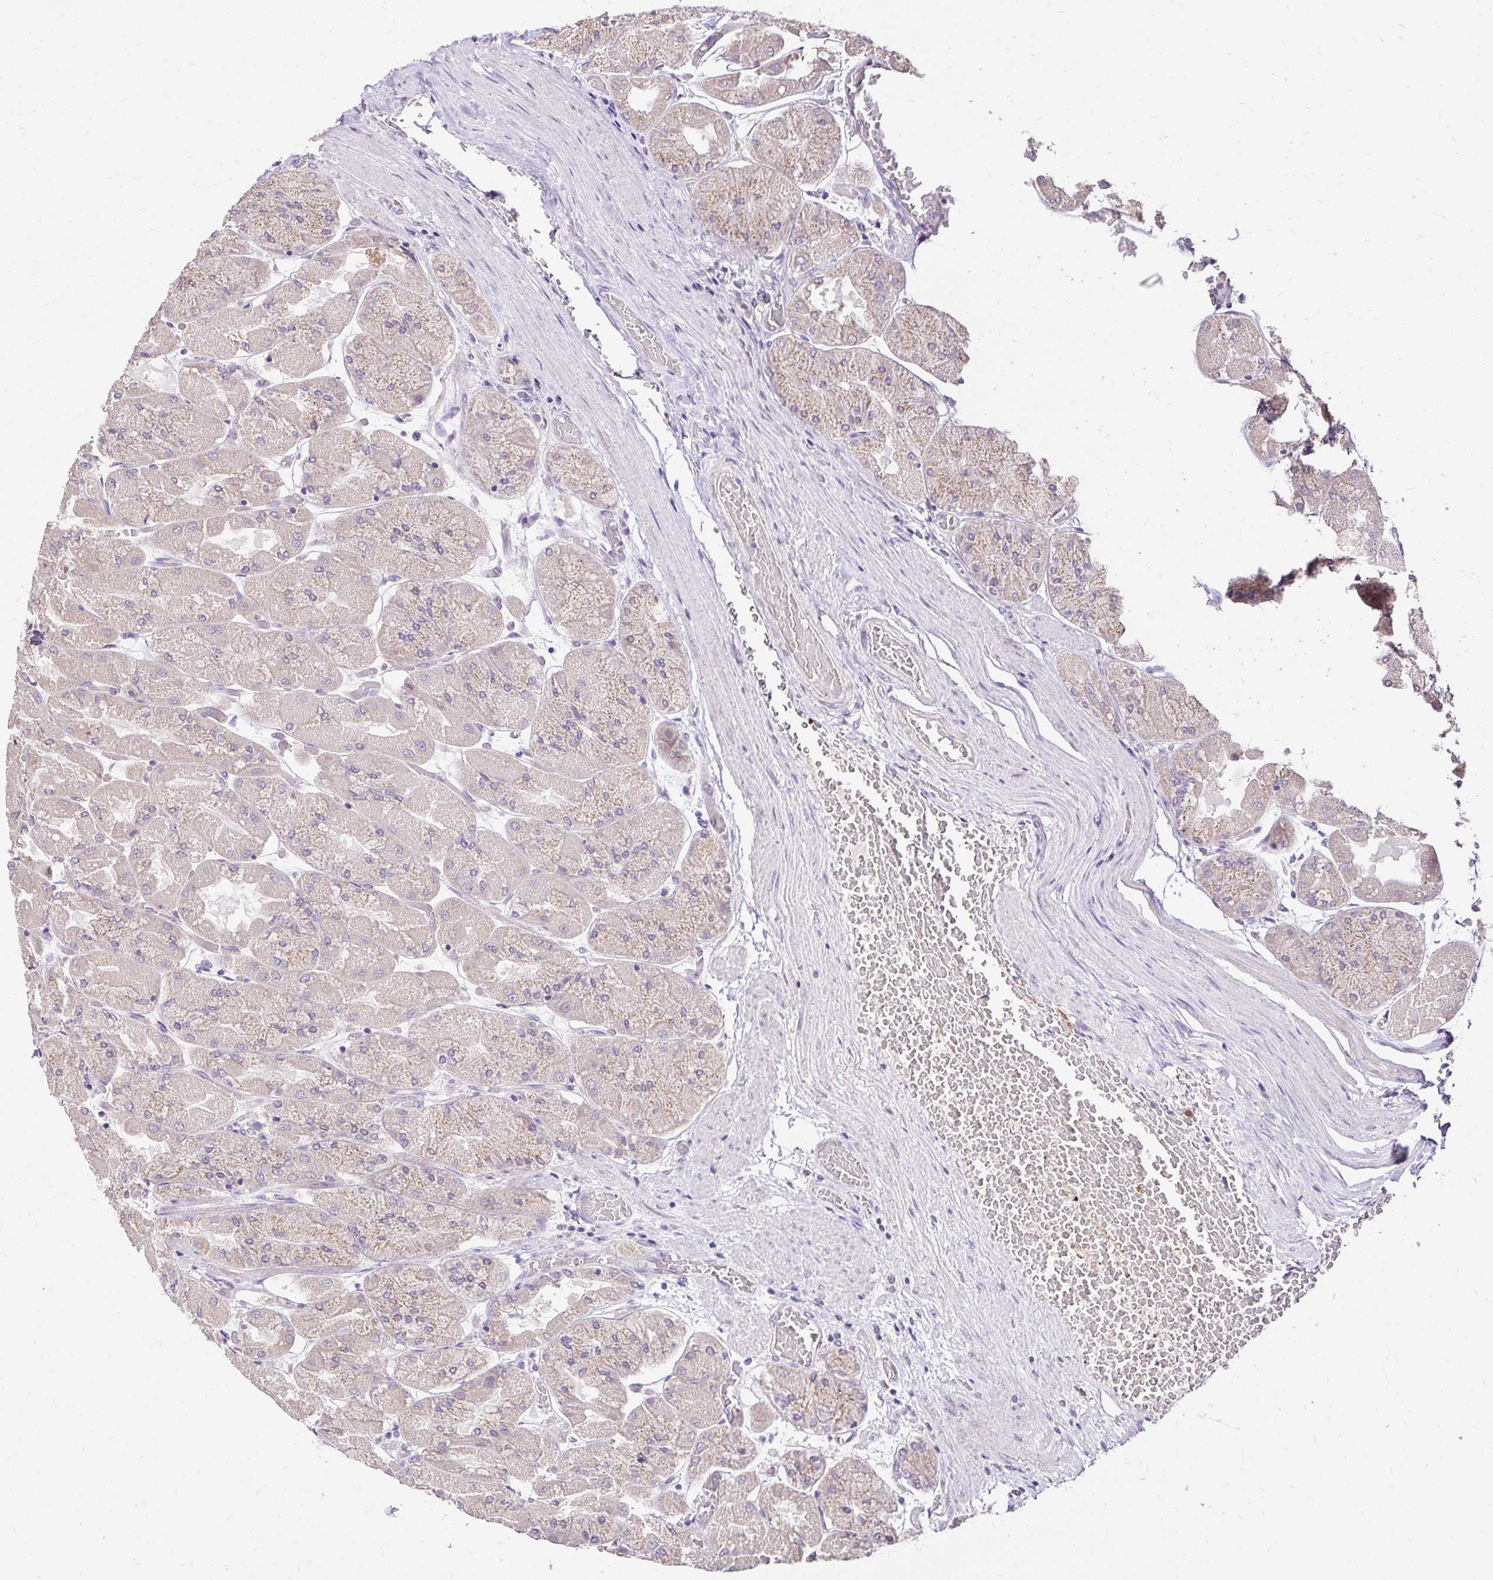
{"staining": {"intensity": "moderate", "quantity": "25%-75%", "location": "cytoplasmic/membranous"}, "tissue": "stomach", "cell_type": "Glandular cells", "image_type": "normal", "snomed": [{"axis": "morphology", "description": "Normal tissue, NOS"}, {"axis": "topography", "description": "Stomach"}], "caption": "Stomach stained for a protein (brown) exhibits moderate cytoplasmic/membranous positive staining in about 25%-75% of glandular cells.", "gene": "KIAA1210", "patient": {"sex": "female", "age": 61}}